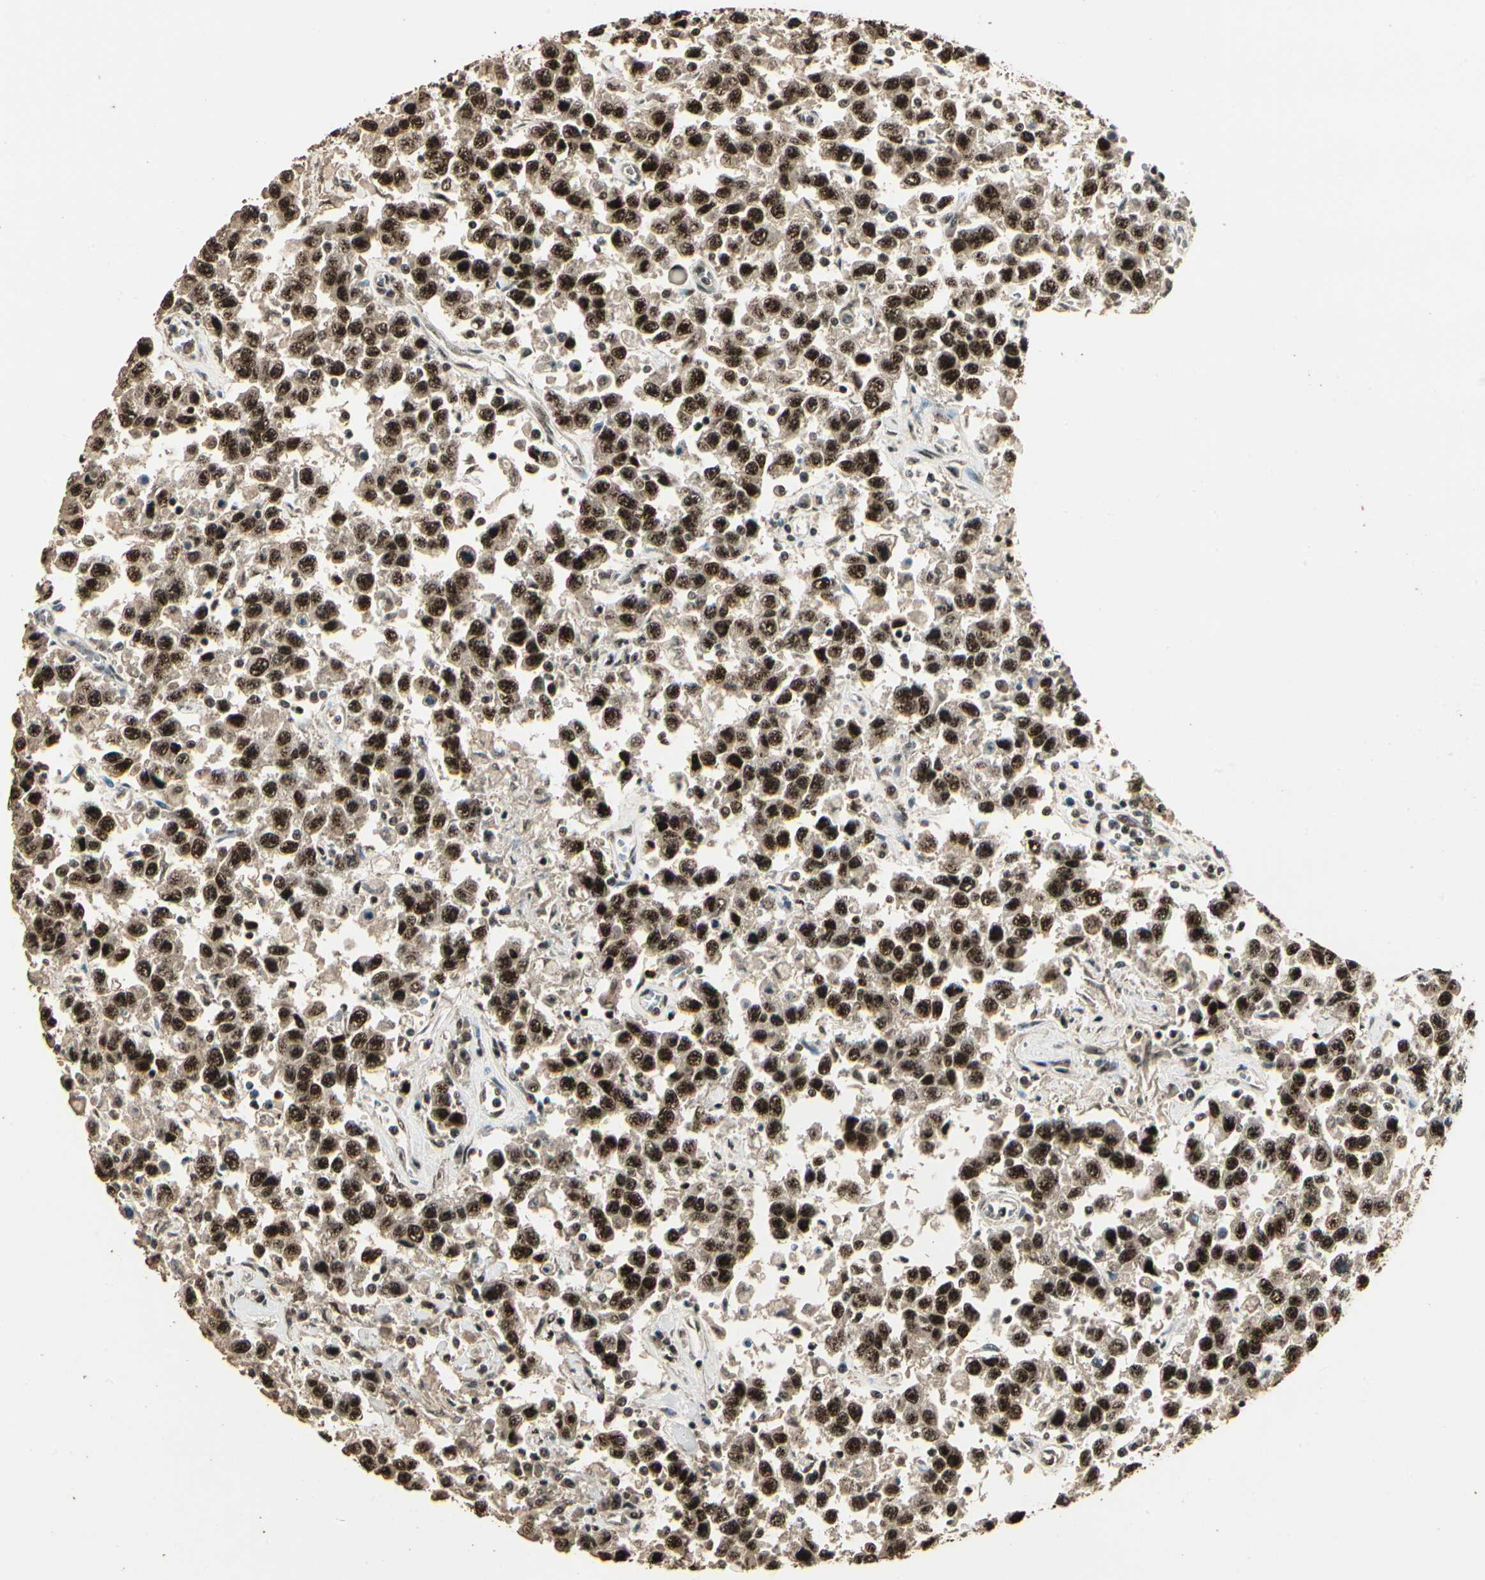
{"staining": {"intensity": "strong", "quantity": ">75%", "location": "nuclear"}, "tissue": "testis cancer", "cell_type": "Tumor cells", "image_type": "cancer", "snomed": [{"axis": "morphology", "description": "Seminoma, NOS"}, {"axis": "topography", "description": "Testis"}], "caption": "Immunohistochemical staining of testis seminoma demonstrates high levels of strong nuclear protein staining in approximately >75% of tumor cells.", "gene": "RBM25", "patient": {"sex": "male", "age": 41}}